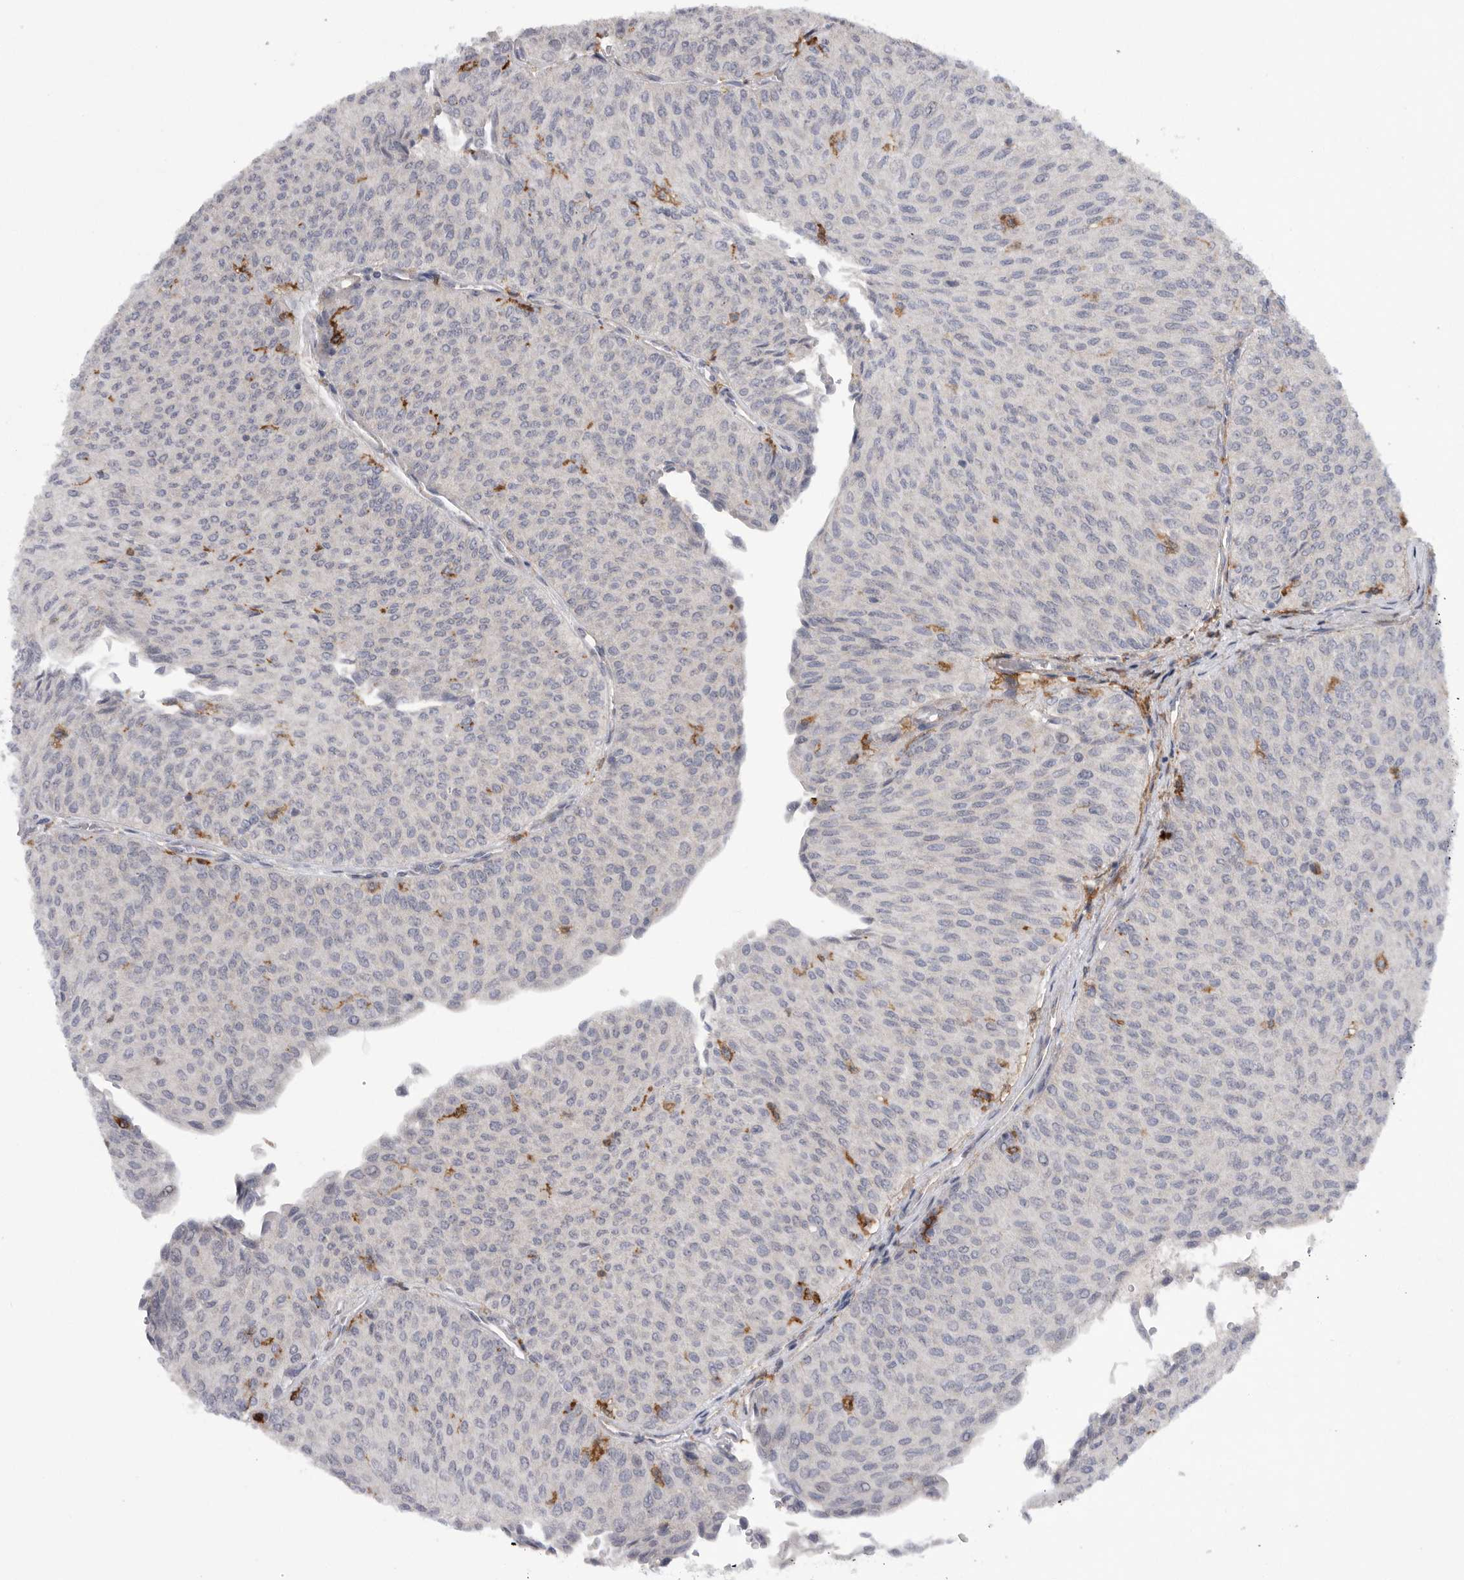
{"staining": {"intensity": "negative", "quantity": "none", "location": "none"}, "tissue": "urothelial cancer", "cell_type": "Tumor cells", "image_type": "cancer", "snomed": [{"axis": "morphology", "description": "Urothelial carcinoma, Low grade"}, {"axis": "topography", "description": "Urinary bladder"}], "caption": "IHC photomicrograph of urothelial cancer stained for a protein (brown), which demonstrates no positivity in tumor cells.", "gene": "SIGLEC10", "patient": {"sex": "male", "age": 78}}